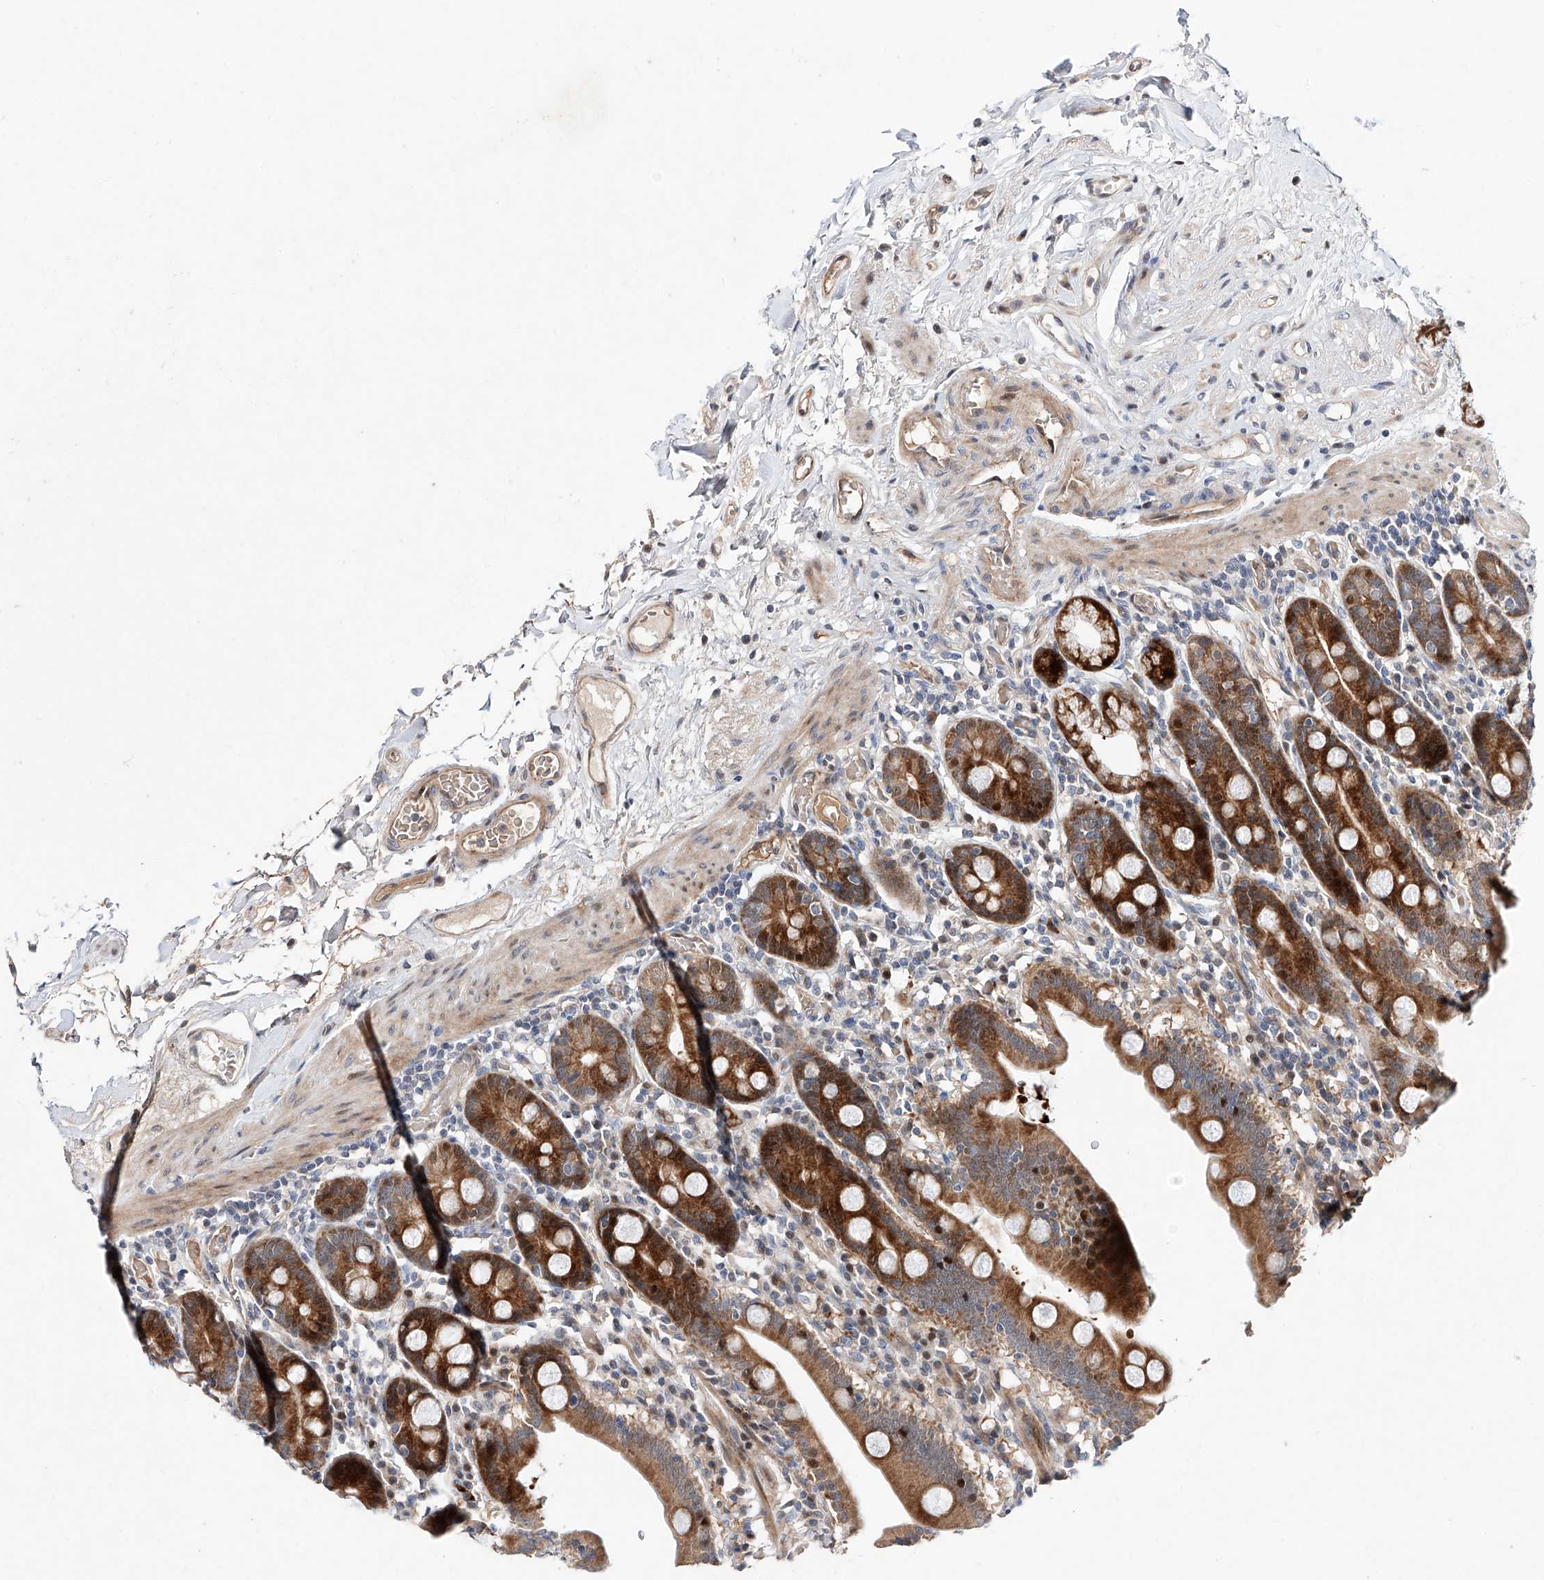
{"staining": {"intensity": "strong", "quantity": ">75%", "location": "cytoplasmic/membranous"}, "tissue": "duodenum", "cell_type": "Glandular cells", "image_type": "normal", "snomed": [{"axis": "morphology", "description": "Normal tissue, NOS"}, {"axis": "topography", "description": "Duodenum"}], "caption": "Strong cytoplasmic/membranous staining for a protein is appreciated in about >75% of glandular cells of normal duodenum using IHC.", "gene": "FUCA2", "patient": {"sex": "male", "age": 55}}